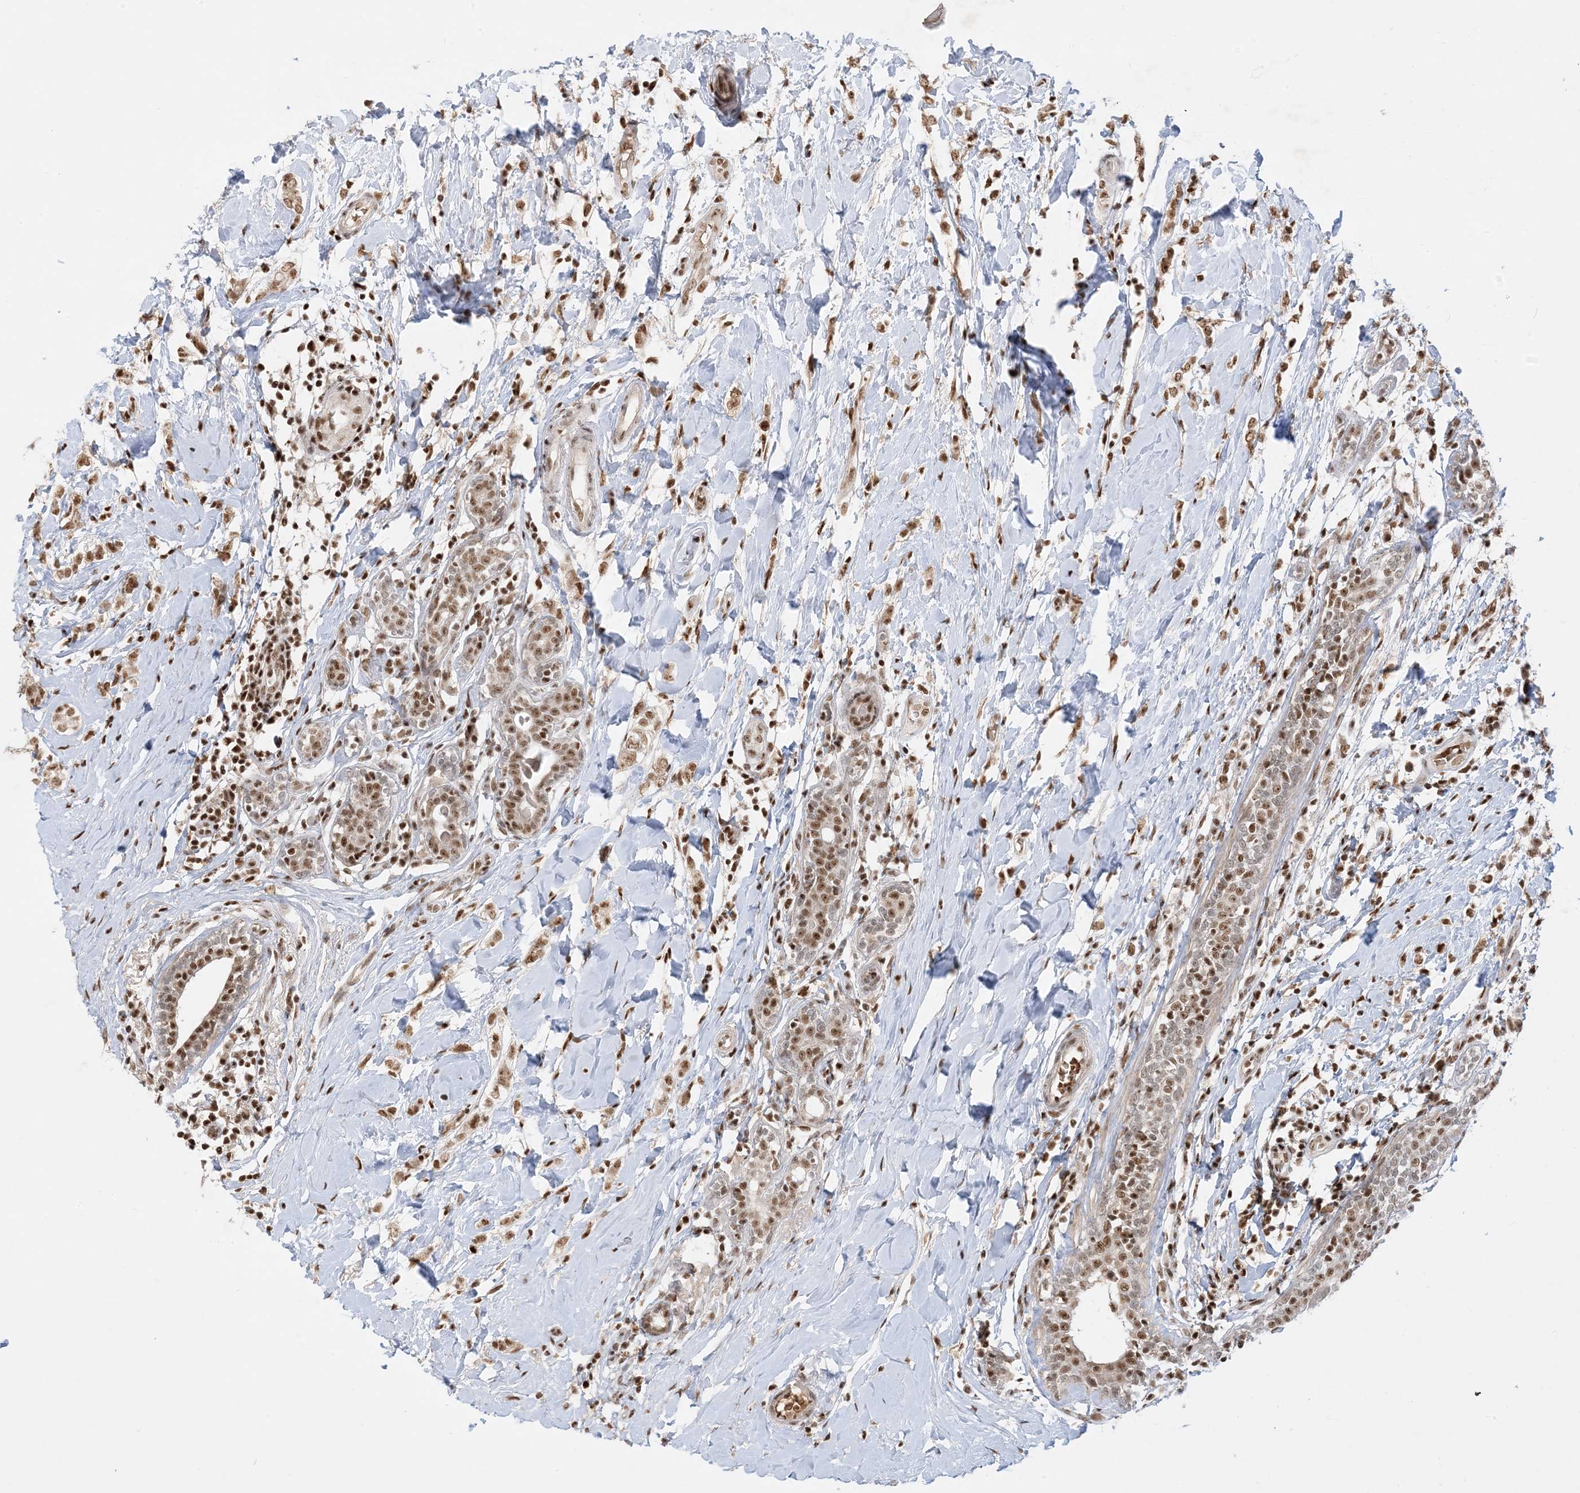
{"staining": {"intensity": "moderate", "quantity": ">75%", "location": "nuclear"}, "tissue": "breast cancer", "cell_type": "Tumor cells", "image_type": "cancer", "snomed": [{"axis": "morphology", "description": "Normal tissue, NOS"}, {"axis": "morphology", "description": "Lobular carcinoma"}, {"axis": "topography", "description": "Breast"}], "caption": "Protein analysis of breast lobular carcinoma tissue reveals moderate nuclear positivity in approximately >75% of tumor cells.", "gene": "PPIL2", "patient": {"sex": "female", "age": 47}}